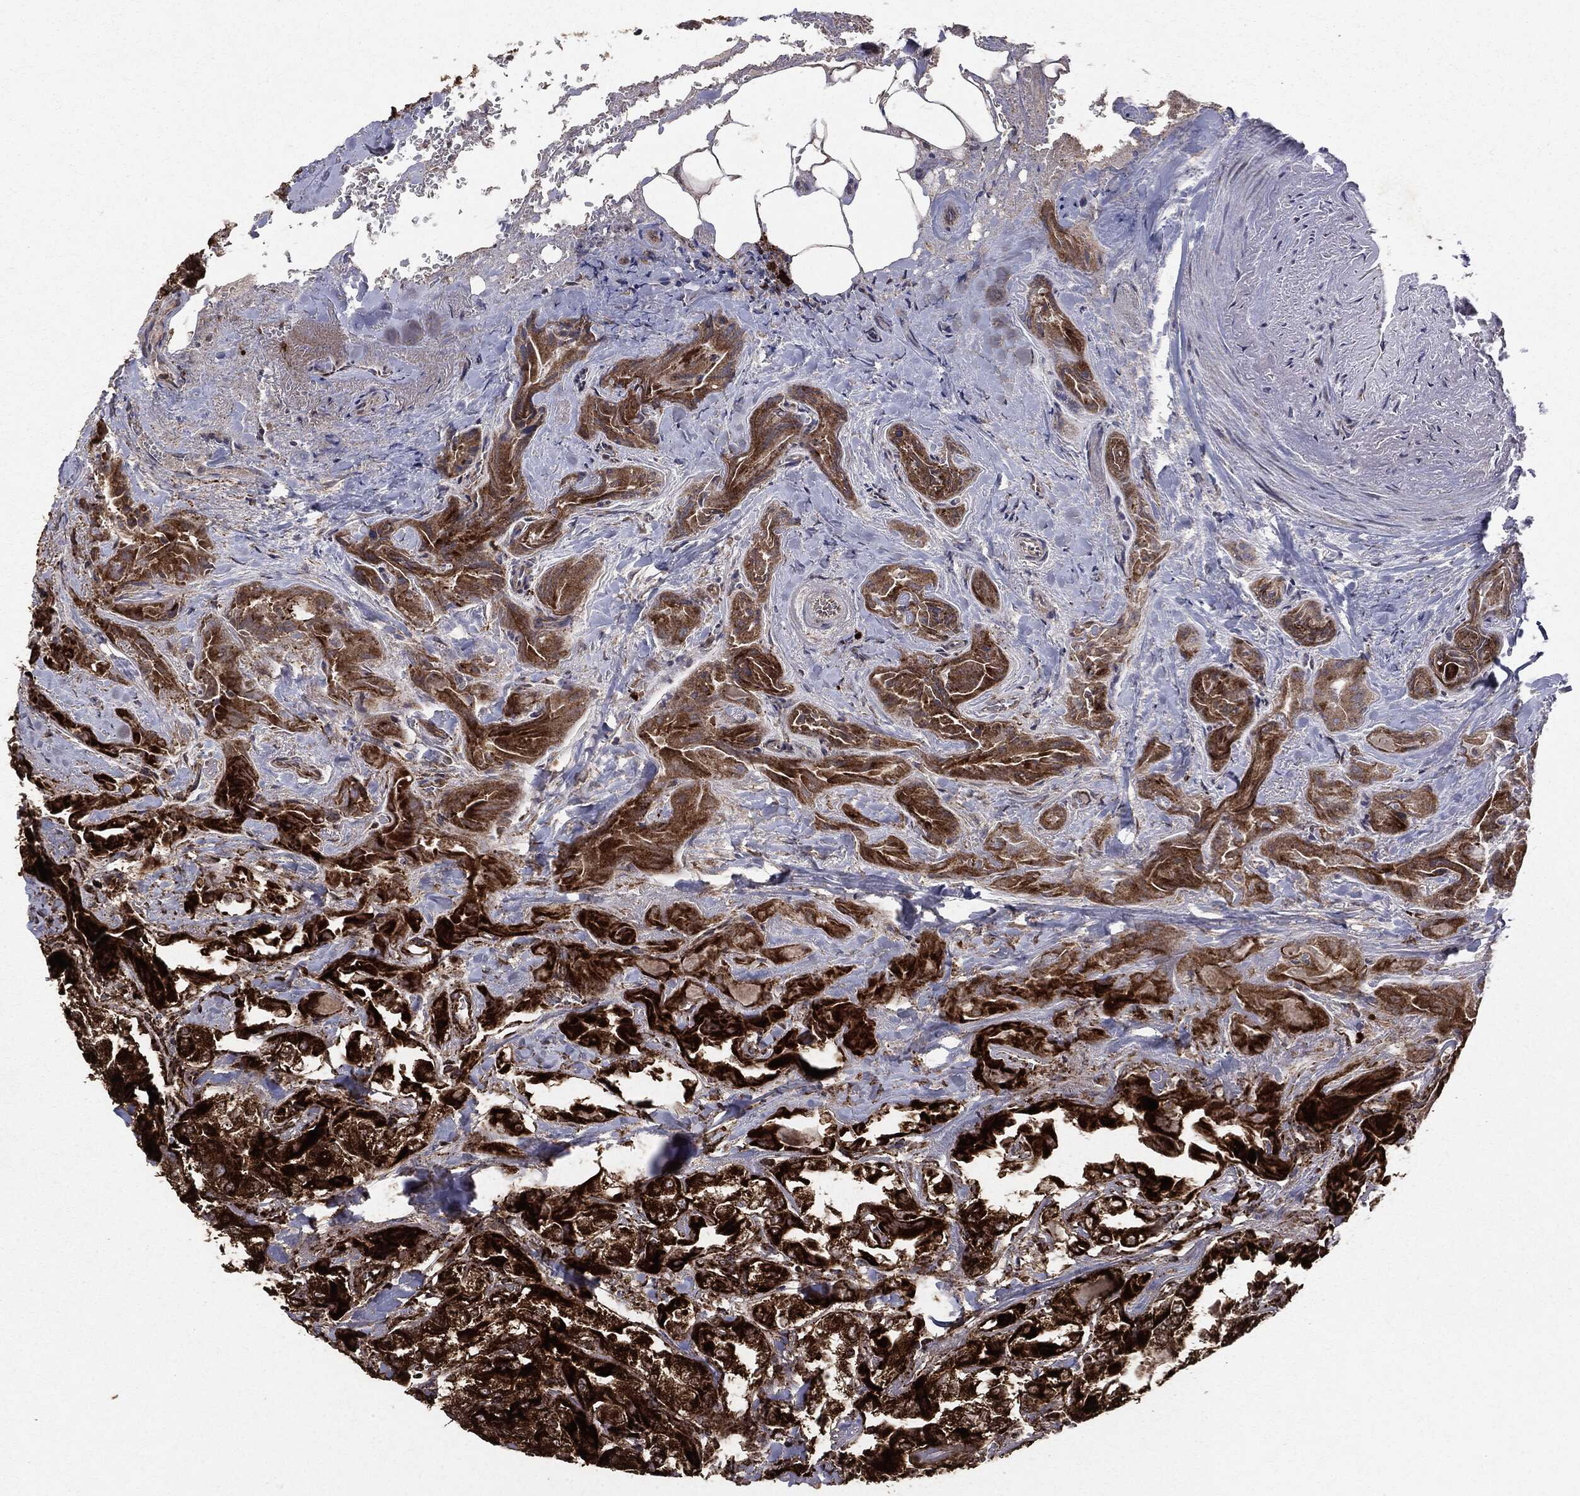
{"staining": {"intensity": "strong", "quantity": ">75%", "location": "cytoplasmic/membranous"}, "tissue": "thyroid cancer", "cell_type": "Tumor cells", "image_type": "cancer", "snomed": [{"axis": "morphology", "description": "Normal tissue, NOS"}, {"axis": "morphology", "description": "Papillary adenocarcinoma, NOS"}, {"axis": "topography", "description": "Thyroid gland"}], "caption": "A brown stain highlights strong cytoplasmic/membranous expression of a protein in human thyroid papillary adenocarcinoma tumor cells. Nuclei are stained in blue.", "gene": "MAP2K1", "patient": {"sex": "female", "age": 66}}